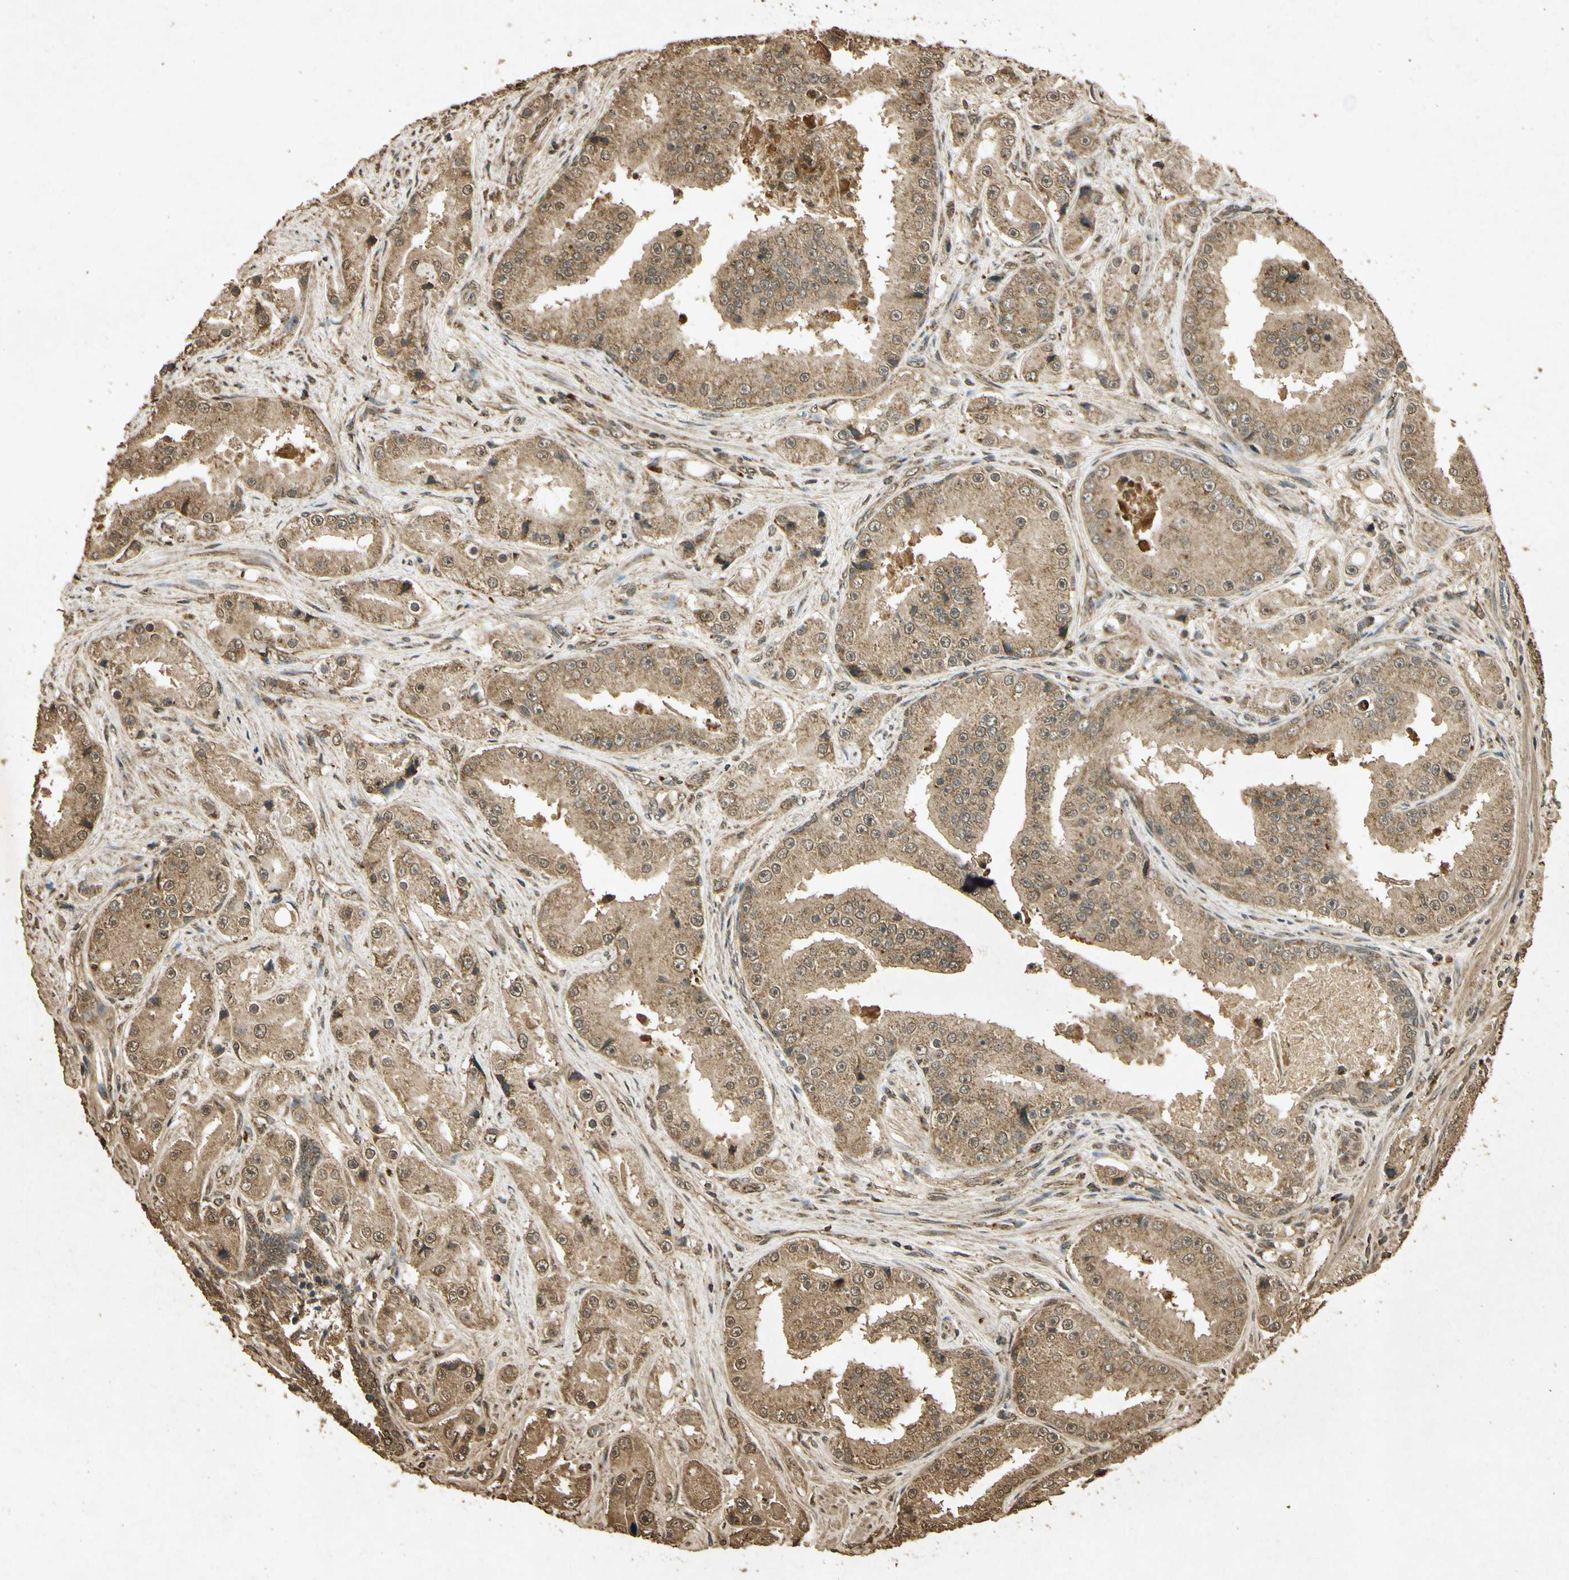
{"staining": {"intensity": "moderate", "quantity": ">75%", "location": "cytoplasmic/membranous"}, "tissue": "prostate cancer", "cell_type": "Tumor cells", "image_type": "cancer", "snomed": [{"axis": "morphology", "description": "Adenocarcinoma, High grade"}, {"axis": "topography", "description": "Prostate"}], "caption": "High-grade adenocarcinoma (prostate) stained with a protein marker displays moderate staining in tumor cells.", "gene": "PRDX3", "patient": {"sex": "male", "age": 73}}